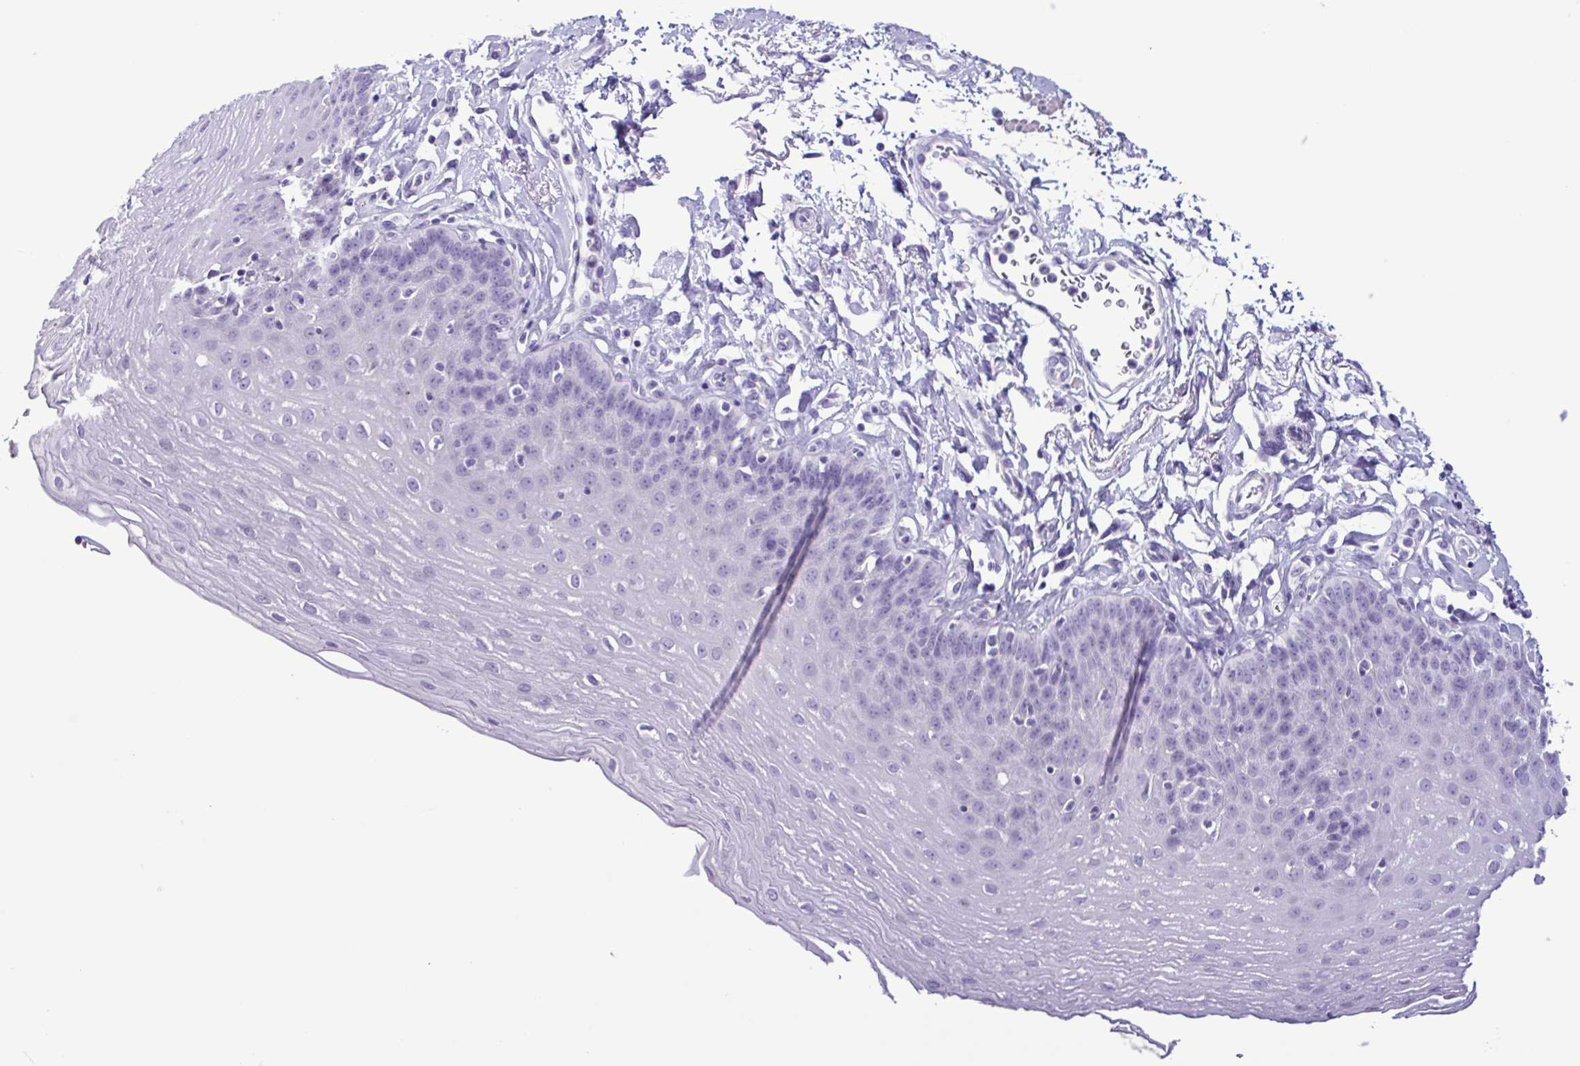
{"staining": {"intensity": "negative", "quantity": "none", "location": "none"}, "tissue": "esophagus", "cell_type": "Squamous epithelial cells", "image_type": "normal", "snomed": [{"axis": "morphology", "description": "Normal tissue, NOS"}, {"axis": "topography", "description": "Esophagus"}], "caption": "Esophagus stained for a protein using IHC displays no positivity squamous epithelial cells.", "gene": "CBY2", "patient": {"sex": "female", "age": 81}}